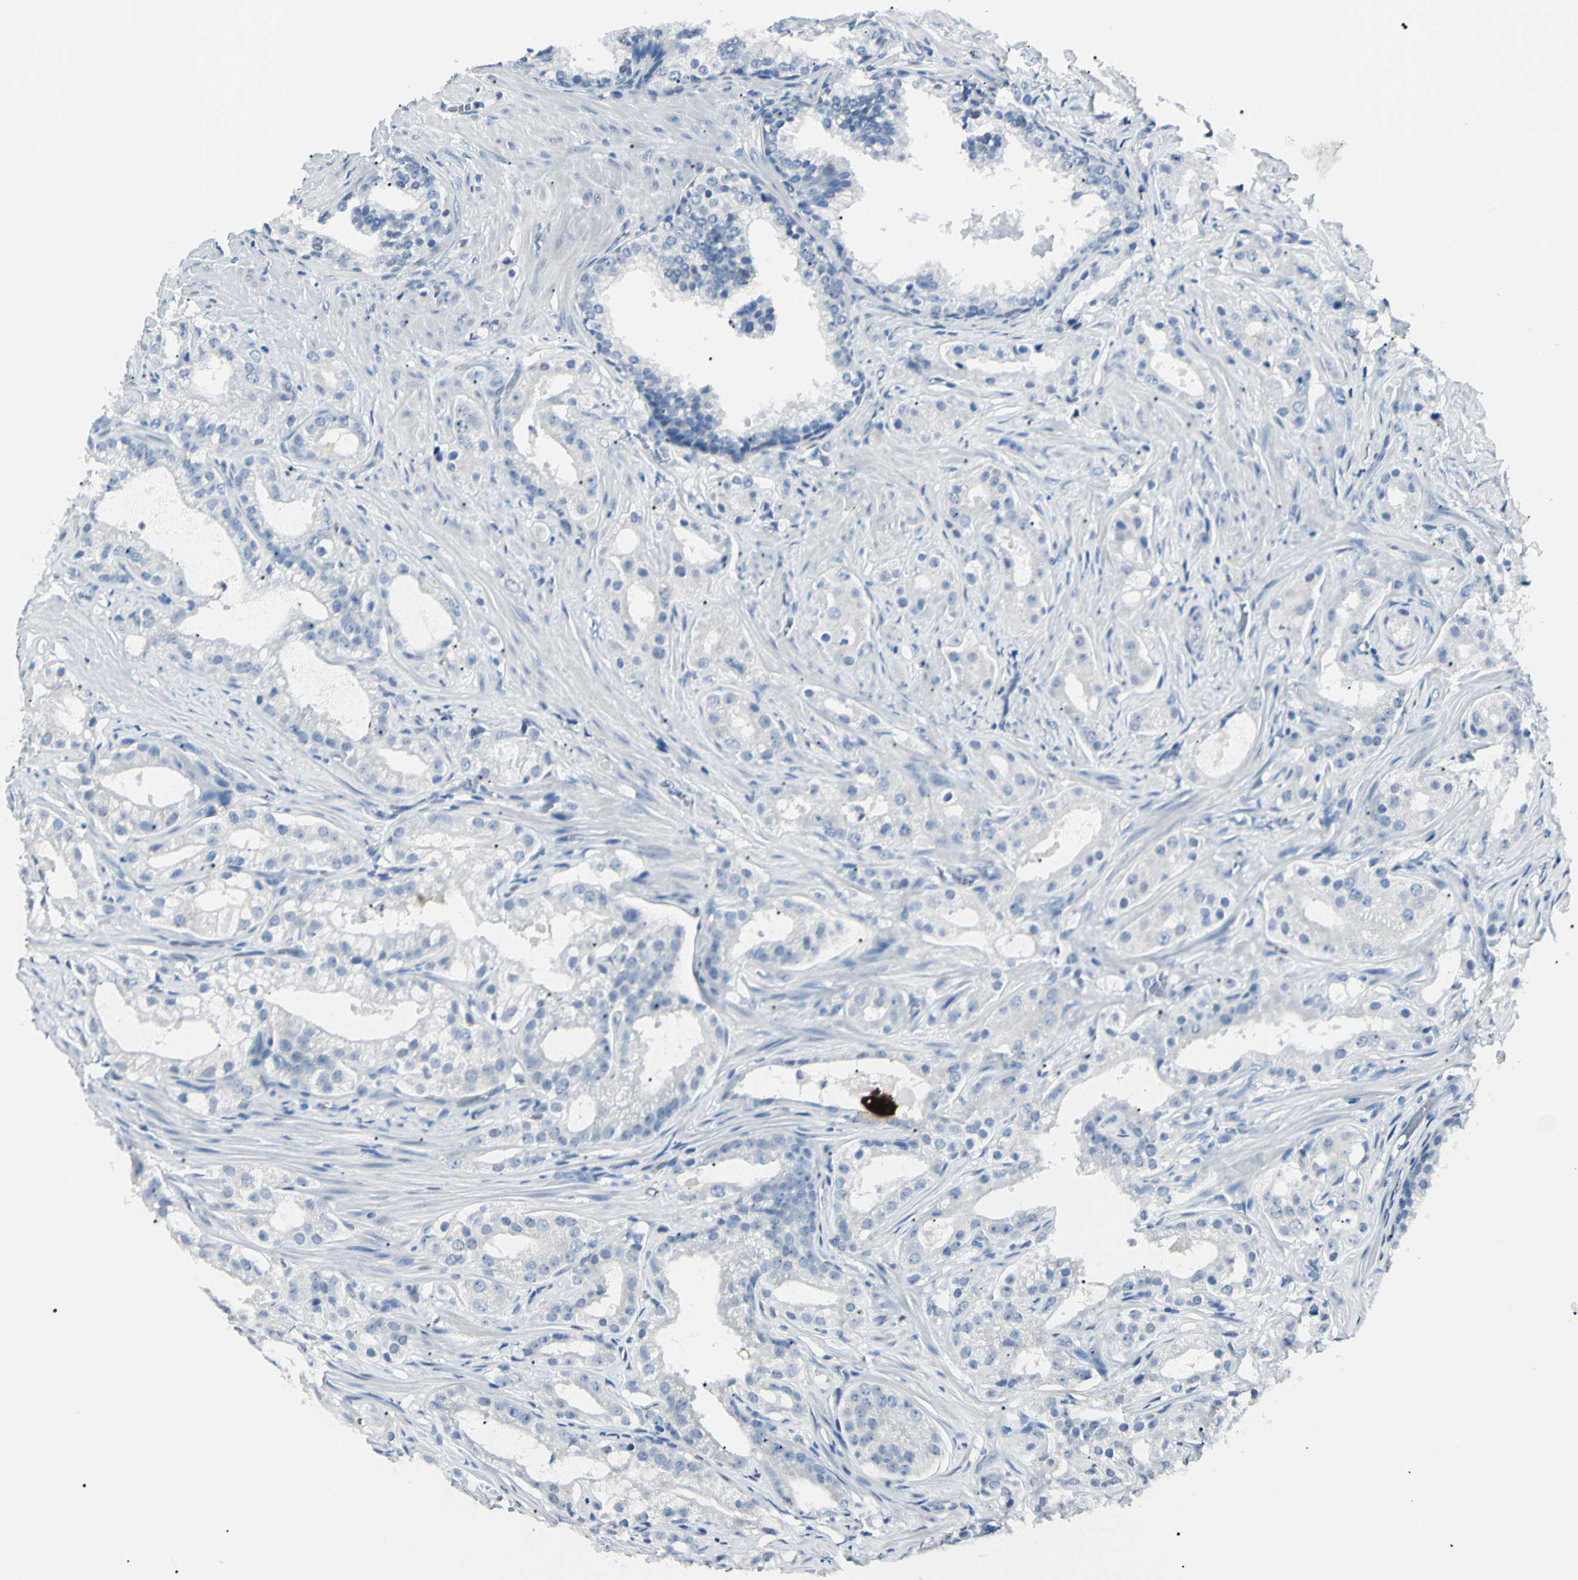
{"staining": {"intensity": "negative", "quantity": "none", "location": "none"}, "tissue": "prostate cancer", "cell_type": "Tumor cells", "image_type": "cancer", "snomed": [{"axis": "morphology", "description": "Adenocarcinoma, Low grade"}, {"axis": "topography", "description": "Prostate"}], "caption": "High magnification brightfield microscopy of low-grade adenocarcinoma (prostate) stained with DAB (brown) and counterstained with hematoxylin (blue): tumor cells show no significant positivity.", "gene": "CA2", "patient": {"sex": "male", "age": 59}}